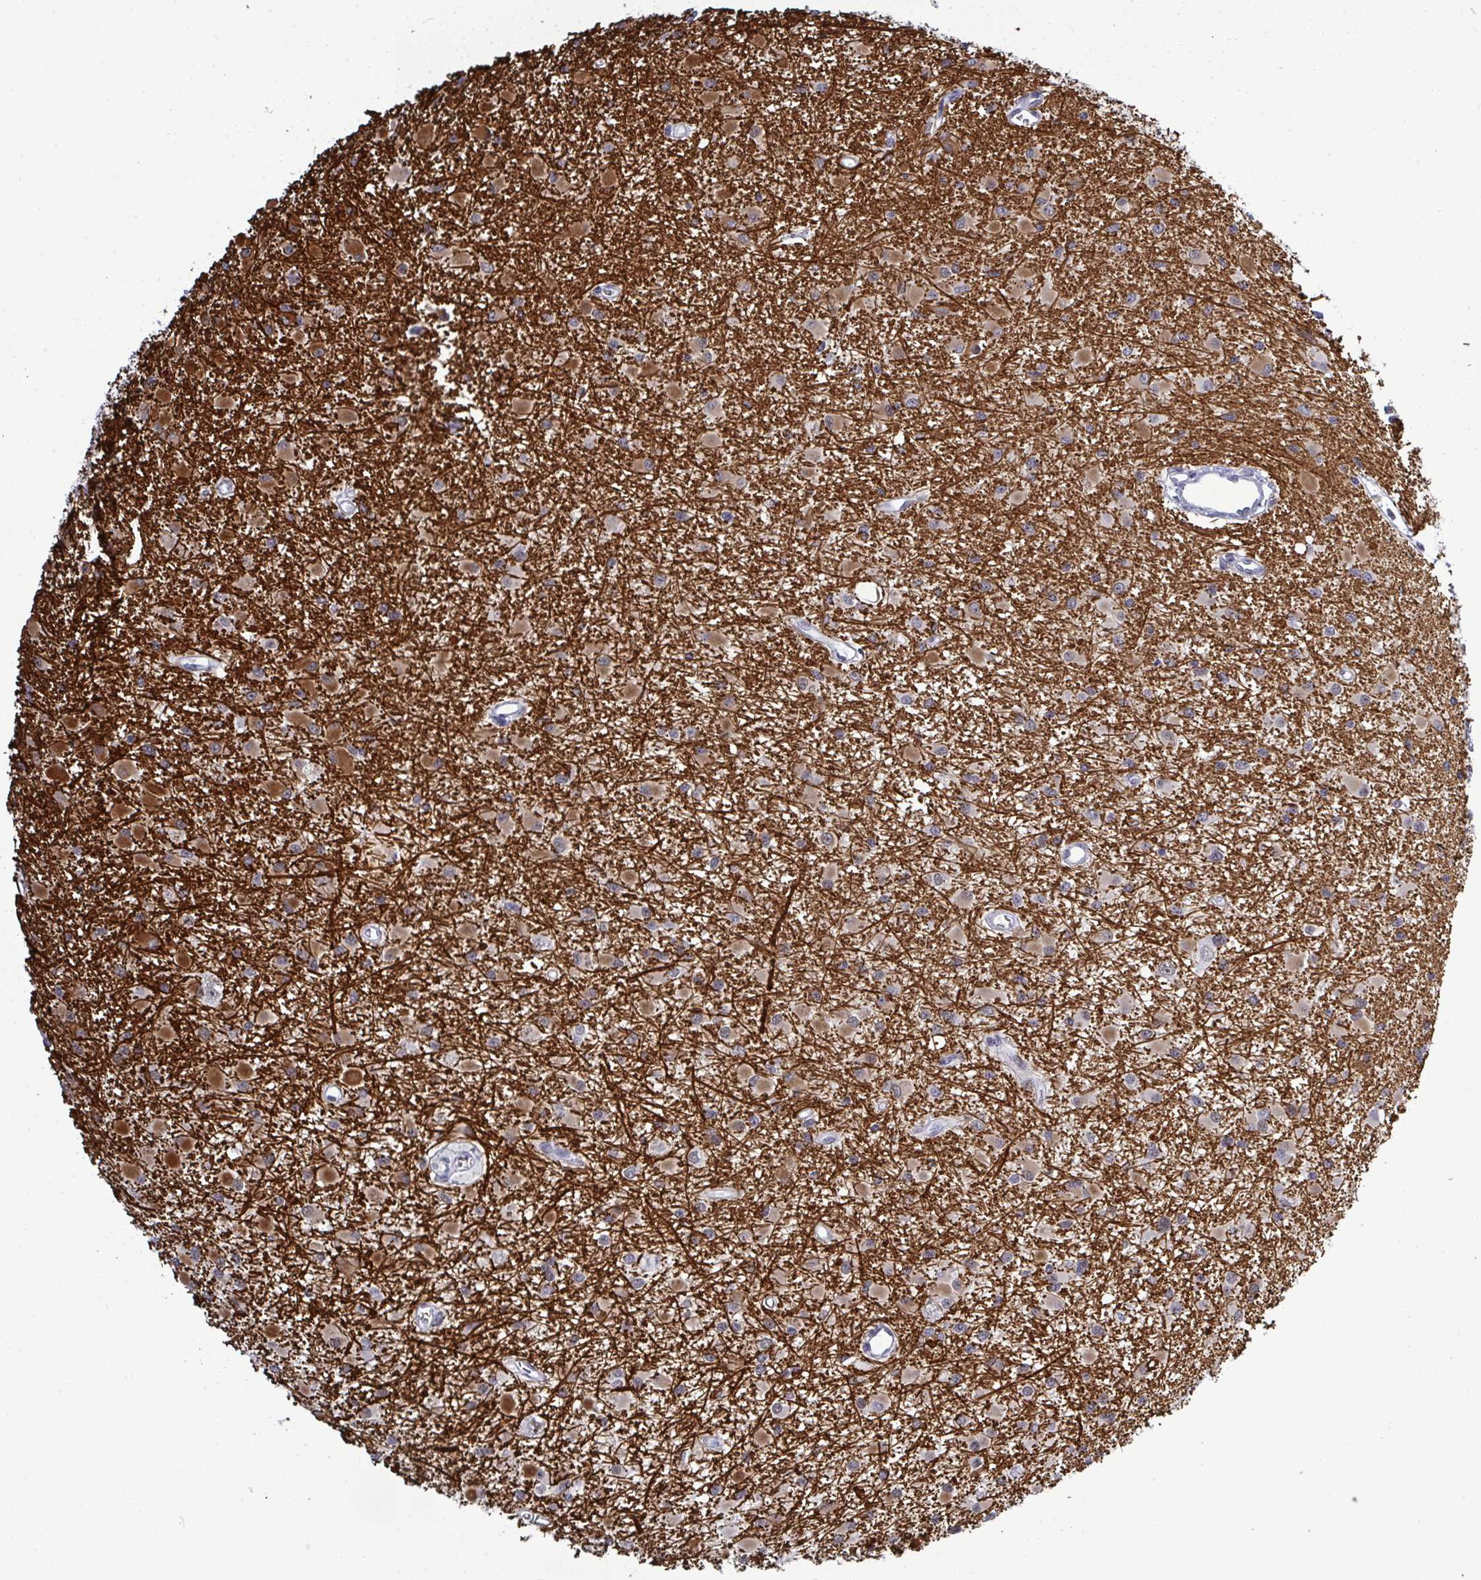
{"staining": {"intensity": "moderate", "quantity": "<25%", "location": "cytoplasmic/membranous,nuclear"}, "tissue": "glioma", "cell_type": "Tumor cells", "image_type": "cancer", "snomed": [{"axis": "morphology", "description": "Glioma, malignant, High grade"}, {"axis": "topography", "description": "Brain"}], "caption": "IHC (DAB) staining of human high-grade glioma (malignant) shows moderate cytoplasmic/membranous and nuclear protein positivity in approximately <25% of tumor cells.", "gene": "PPP1R10", "patient": {"sex": "male", "age": 54}}